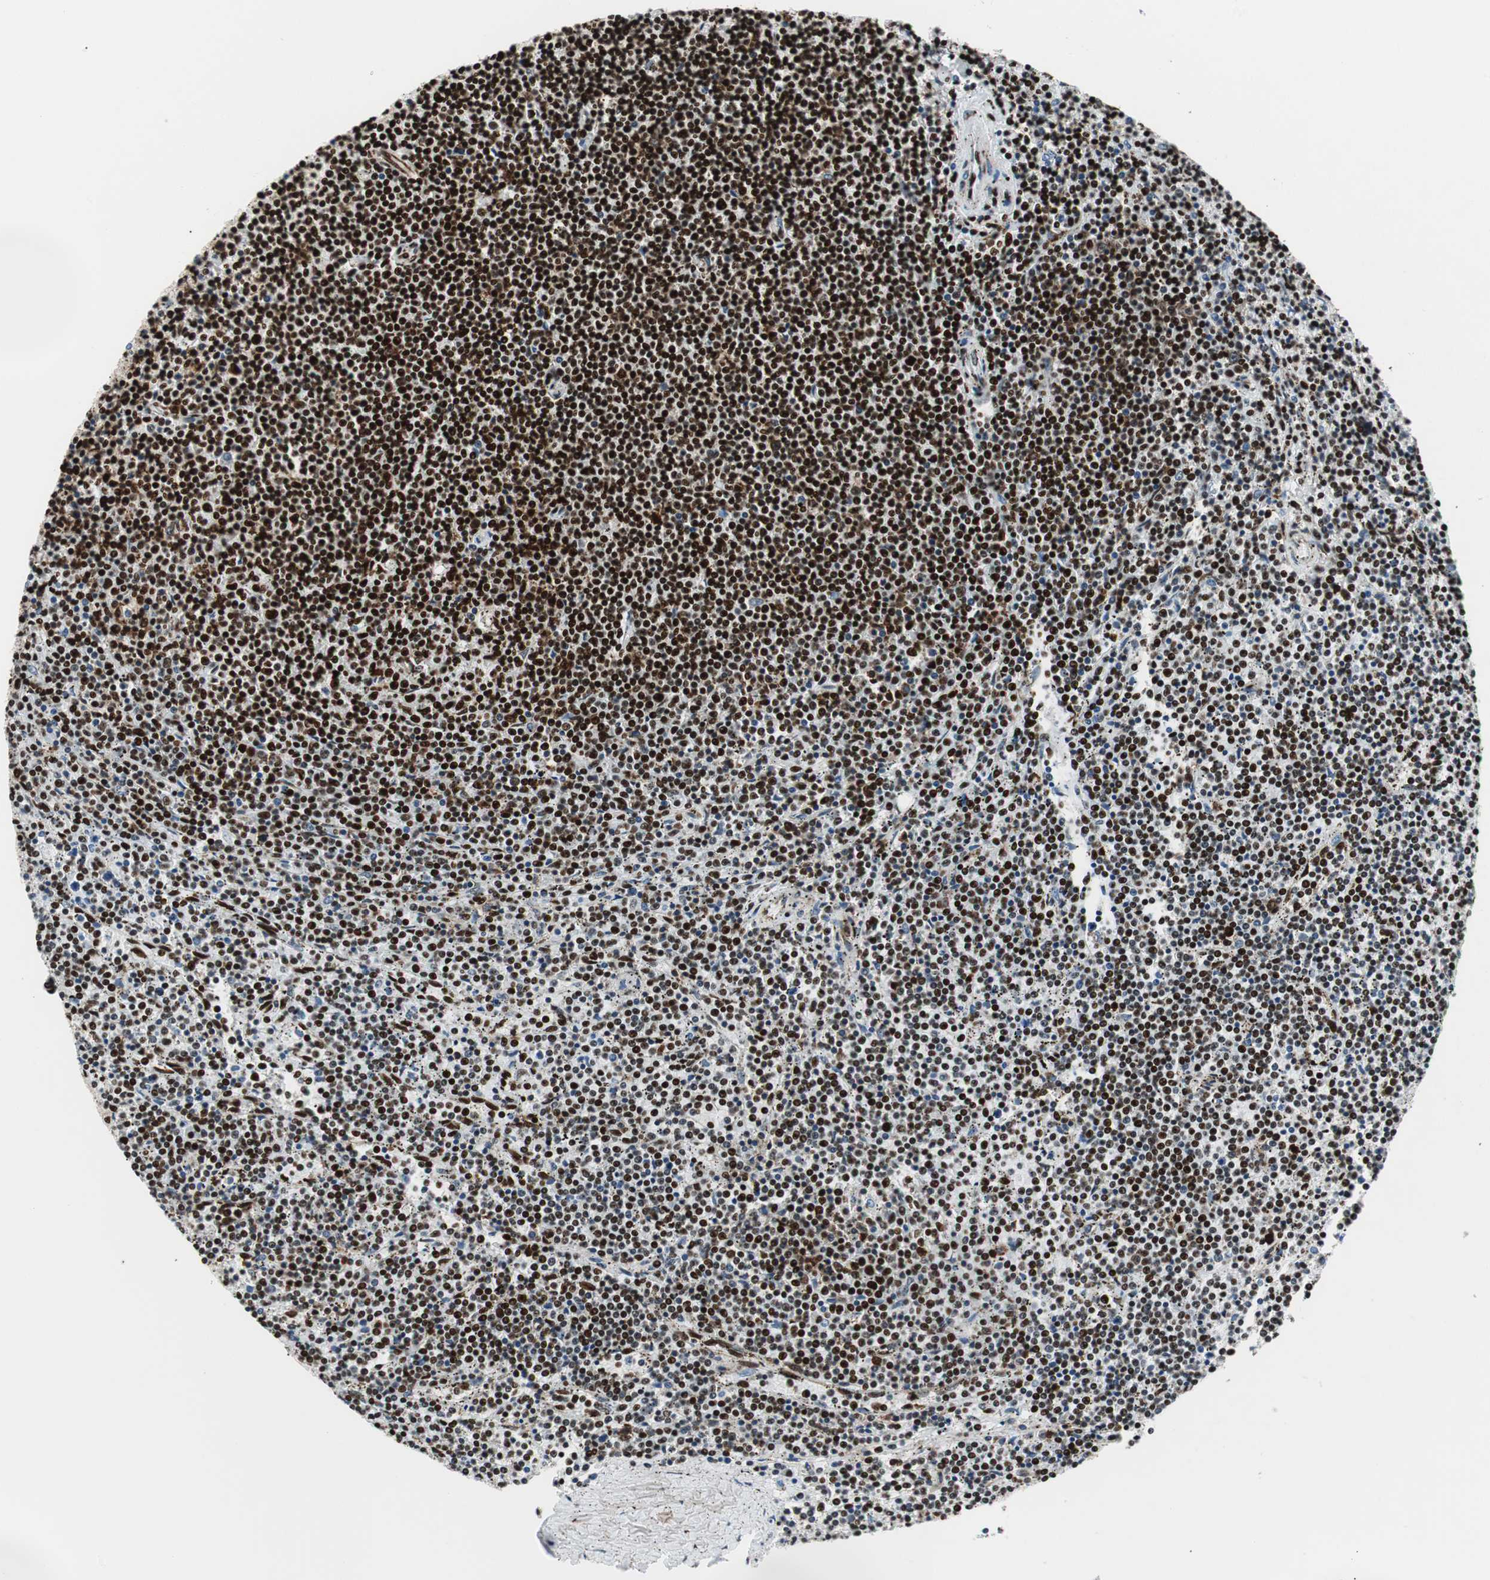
{"staining": {"intensity": "strong", "quantity": ">75%", "location": "nuclear"}, "tissue": "lymphoma", "cell_type": "Tumor cells", "image_type": "cancer", "snomed": [{"axis": "morphology", "description": "Malignant lymphoma, non-Hodgkin's type, Low grade"}, {"axis": "topography", "description": "Spleen"}], "caption": "High-magnification brightfield microscopy of lymphoma stained with DAB (3,3'-diaminobenzidine) (brown) and counterstained with hematoxylin (blue). tumor cells exhibit strong nuclear staining is identified in approximately>75% of cells. (DAB IHC with brightfield microscopy, high magnification).", "gene": "NCL", "patient": {"sex": "female", "age": 50}}